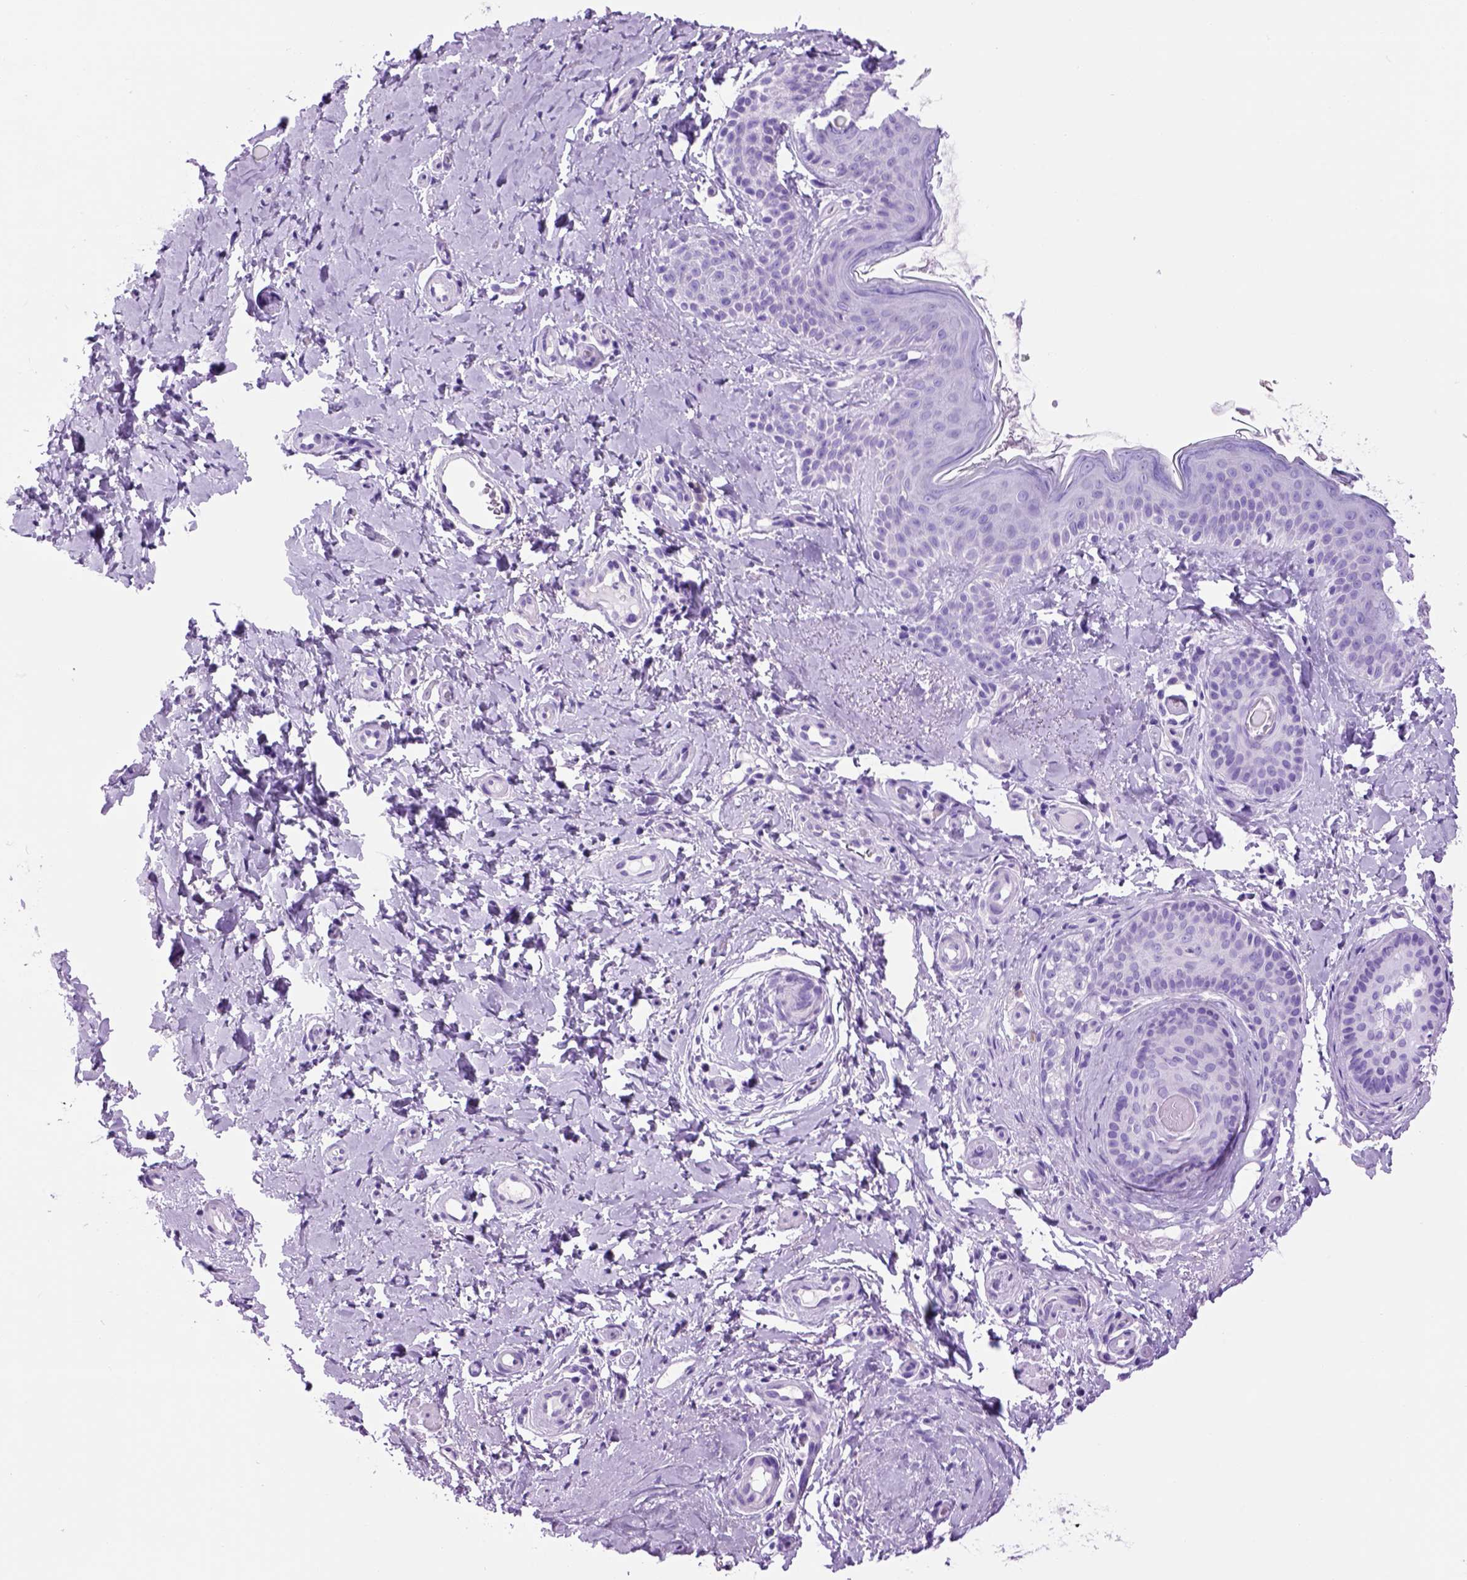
{"staining": {"intensity": "negative", "quantity": "none", "location": "none"}, "tissue": "skin cancer", "cell_type": "Tumor cells", "image_type": "cancer", "snomed": [{"axis": "morphology", "description": "Basal cell carcinoma"}, {"axis": "topography", "description": "Skin"}], "caption": "Tumor cells show no significant expression in skin cancer. The staining was performed using DAB (3,3'-diaminobenzidine) to visualize the protein expression in brown, while the nuclei were stained in blue with hematoxylin (Magnification: 20x).", "gene": "HHIPL2", "patient": {"sex": "male", "age": 89}}